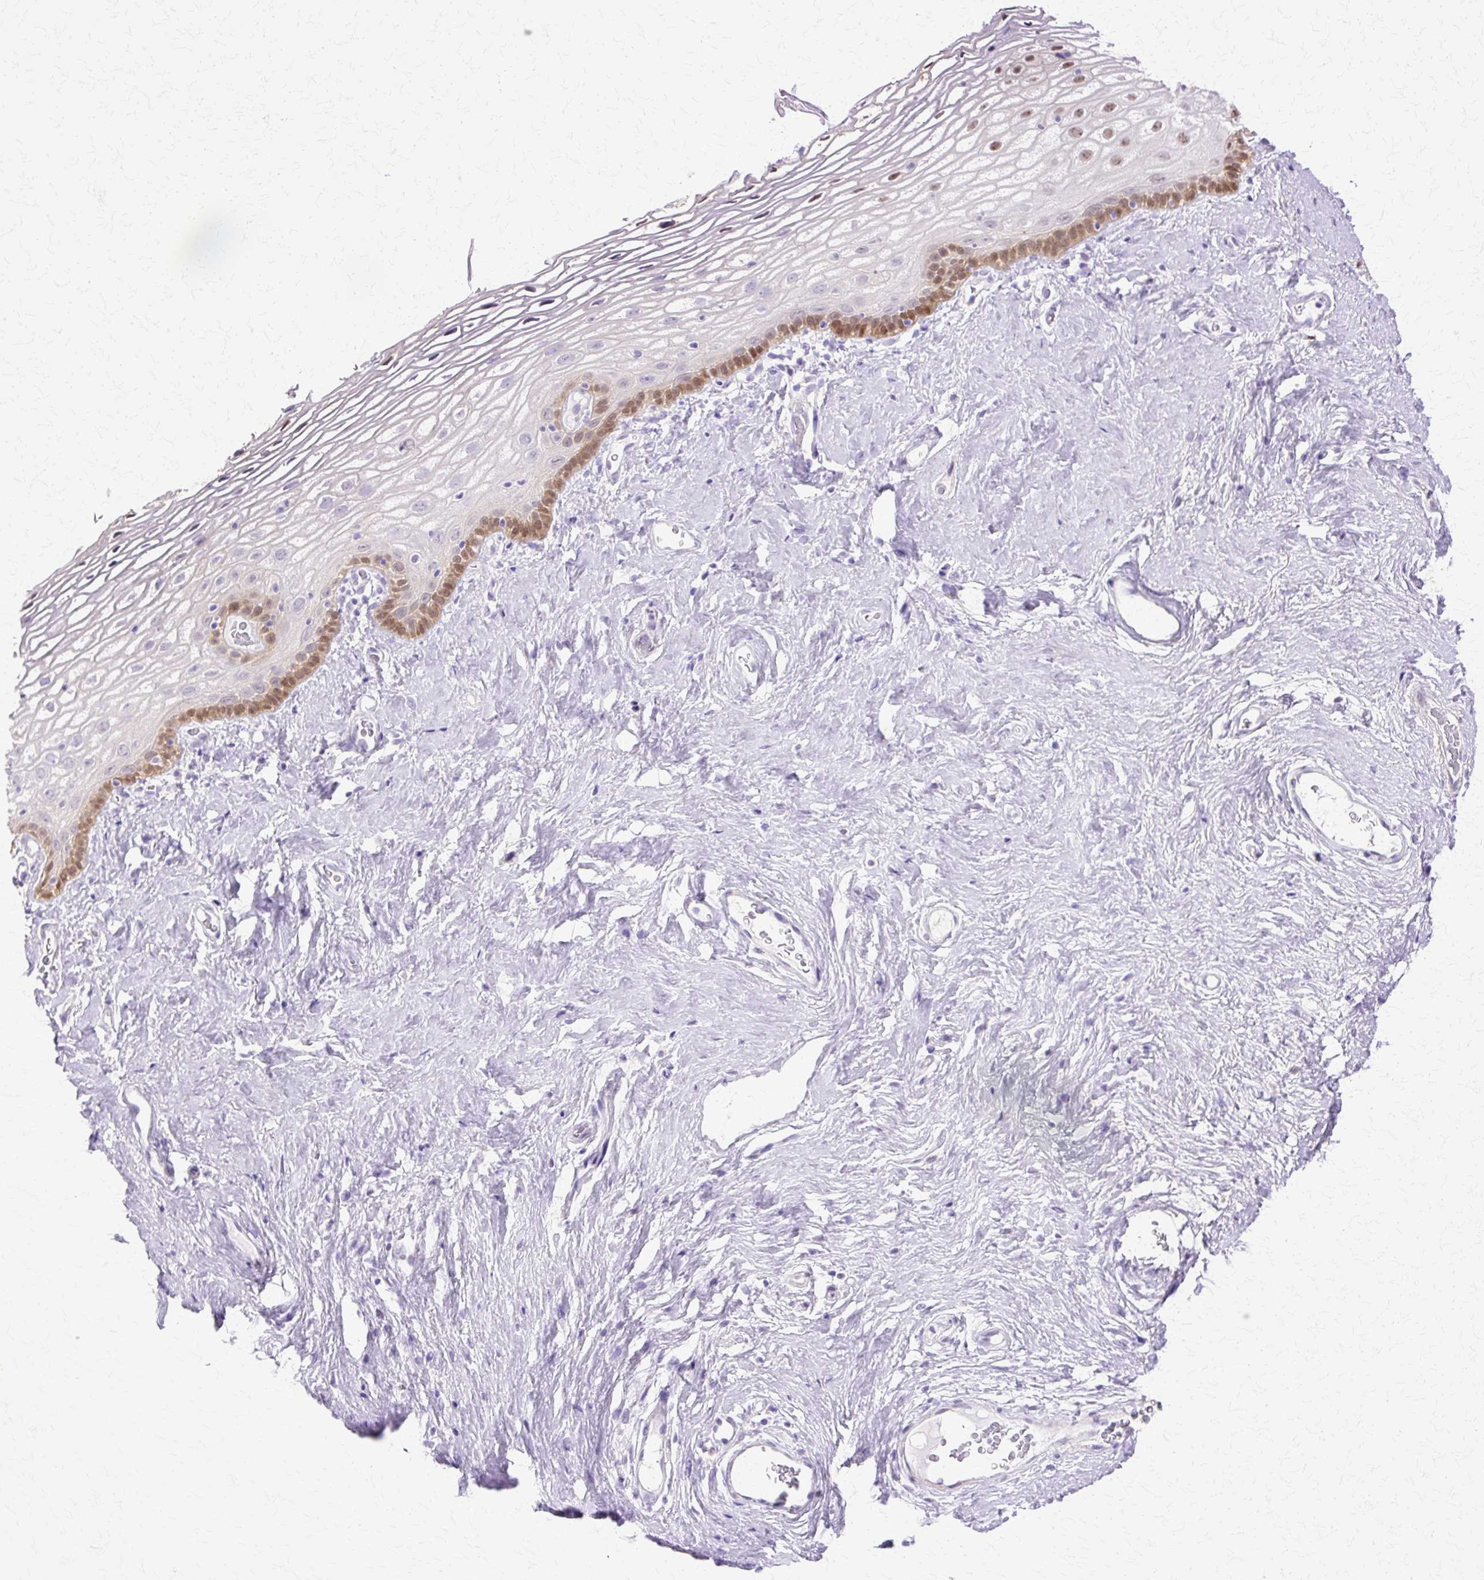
{"staining": {"intensity": "moderate", "quantity": "<25%", "location": "nuclear"}, "tissue": "vagina", "cell_type": "Squamous epithelial cells", "image_type": "normal", "snomed": [{"axis": "morphology", "description": "Normal tissue, NOS"}, {"axis": "morphology", "description": "Adenocarcinoma, NOS"}, {"axis": "topography", "description": "Rectum"}, {"axis": "topography", "description": "Vagina"}, {"axis": "topography", "description": "Peripheral nerve tissue"}], "caption": "DAB (3,3'-diaminobenzidine) immunohistochemical staining of benign vagina demonstrates moderate nuclear protein staining in approximately <25% of squamous epithelial cells.", "gene": "HSPA1A", "patient": {"sex": "female", "age": 71}}